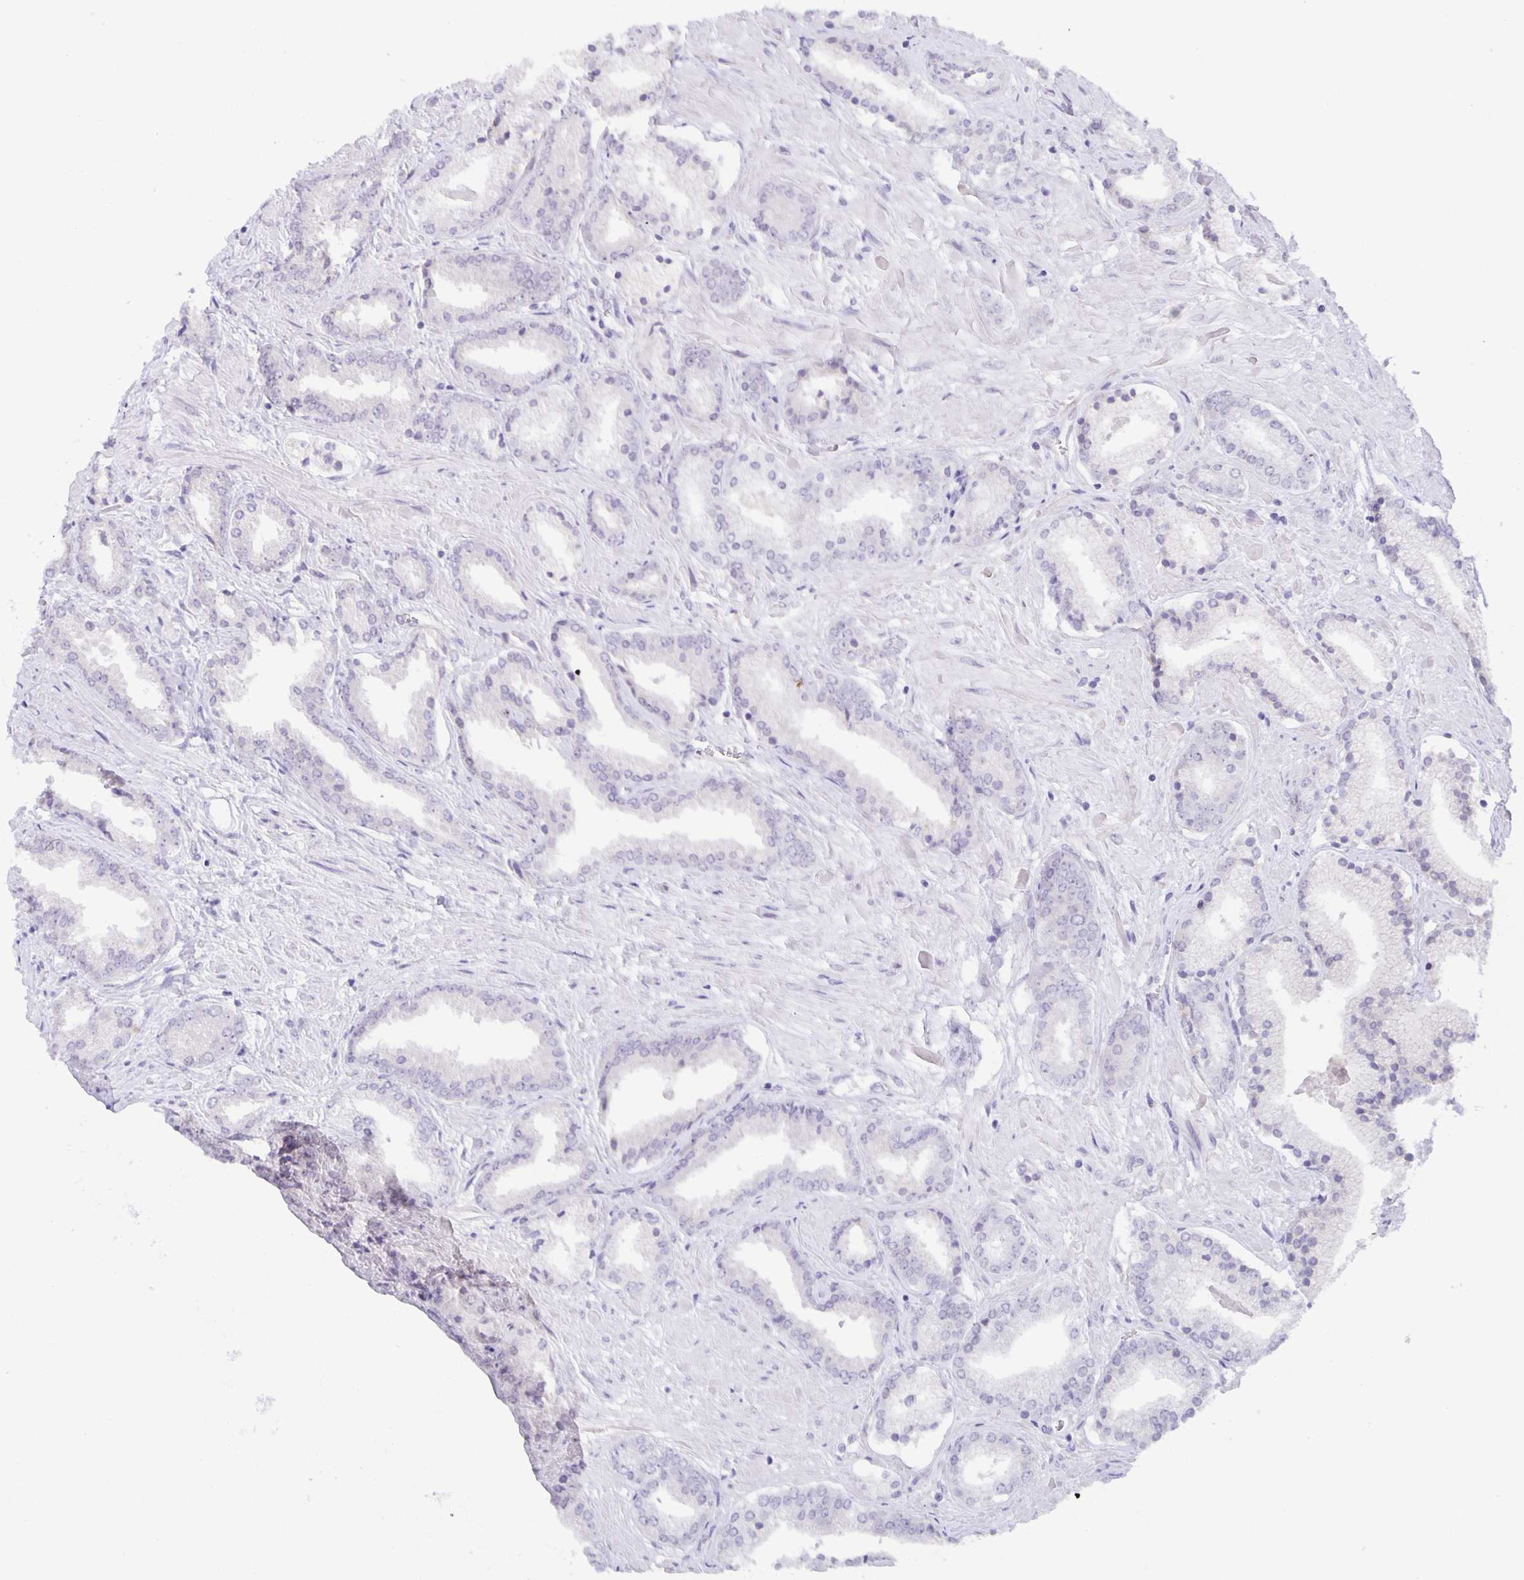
{"staining": {"intensity": "negative", "quantity": "none", "location": "none"}, "tissue": "prostate cancer", "cell_type": "Tumor cells", "image_type": "cancer", "snomed": [{"axis": "morphology", "description": "Adenocarcinoma, High grade"}, {"axis": "topography", "description": "Prostate"}], "caption": "High magnification brightfield microscopy of prostate cancer (high-grade adenocarcinoma) stained with DAB (3,3'-diaminobenzidine) (brown) and counterstained with hematoxylin (blue): tumor cells show no significant staining.", "gene": "PTPN3", "patient": {"sex": "male", "age": 56}}